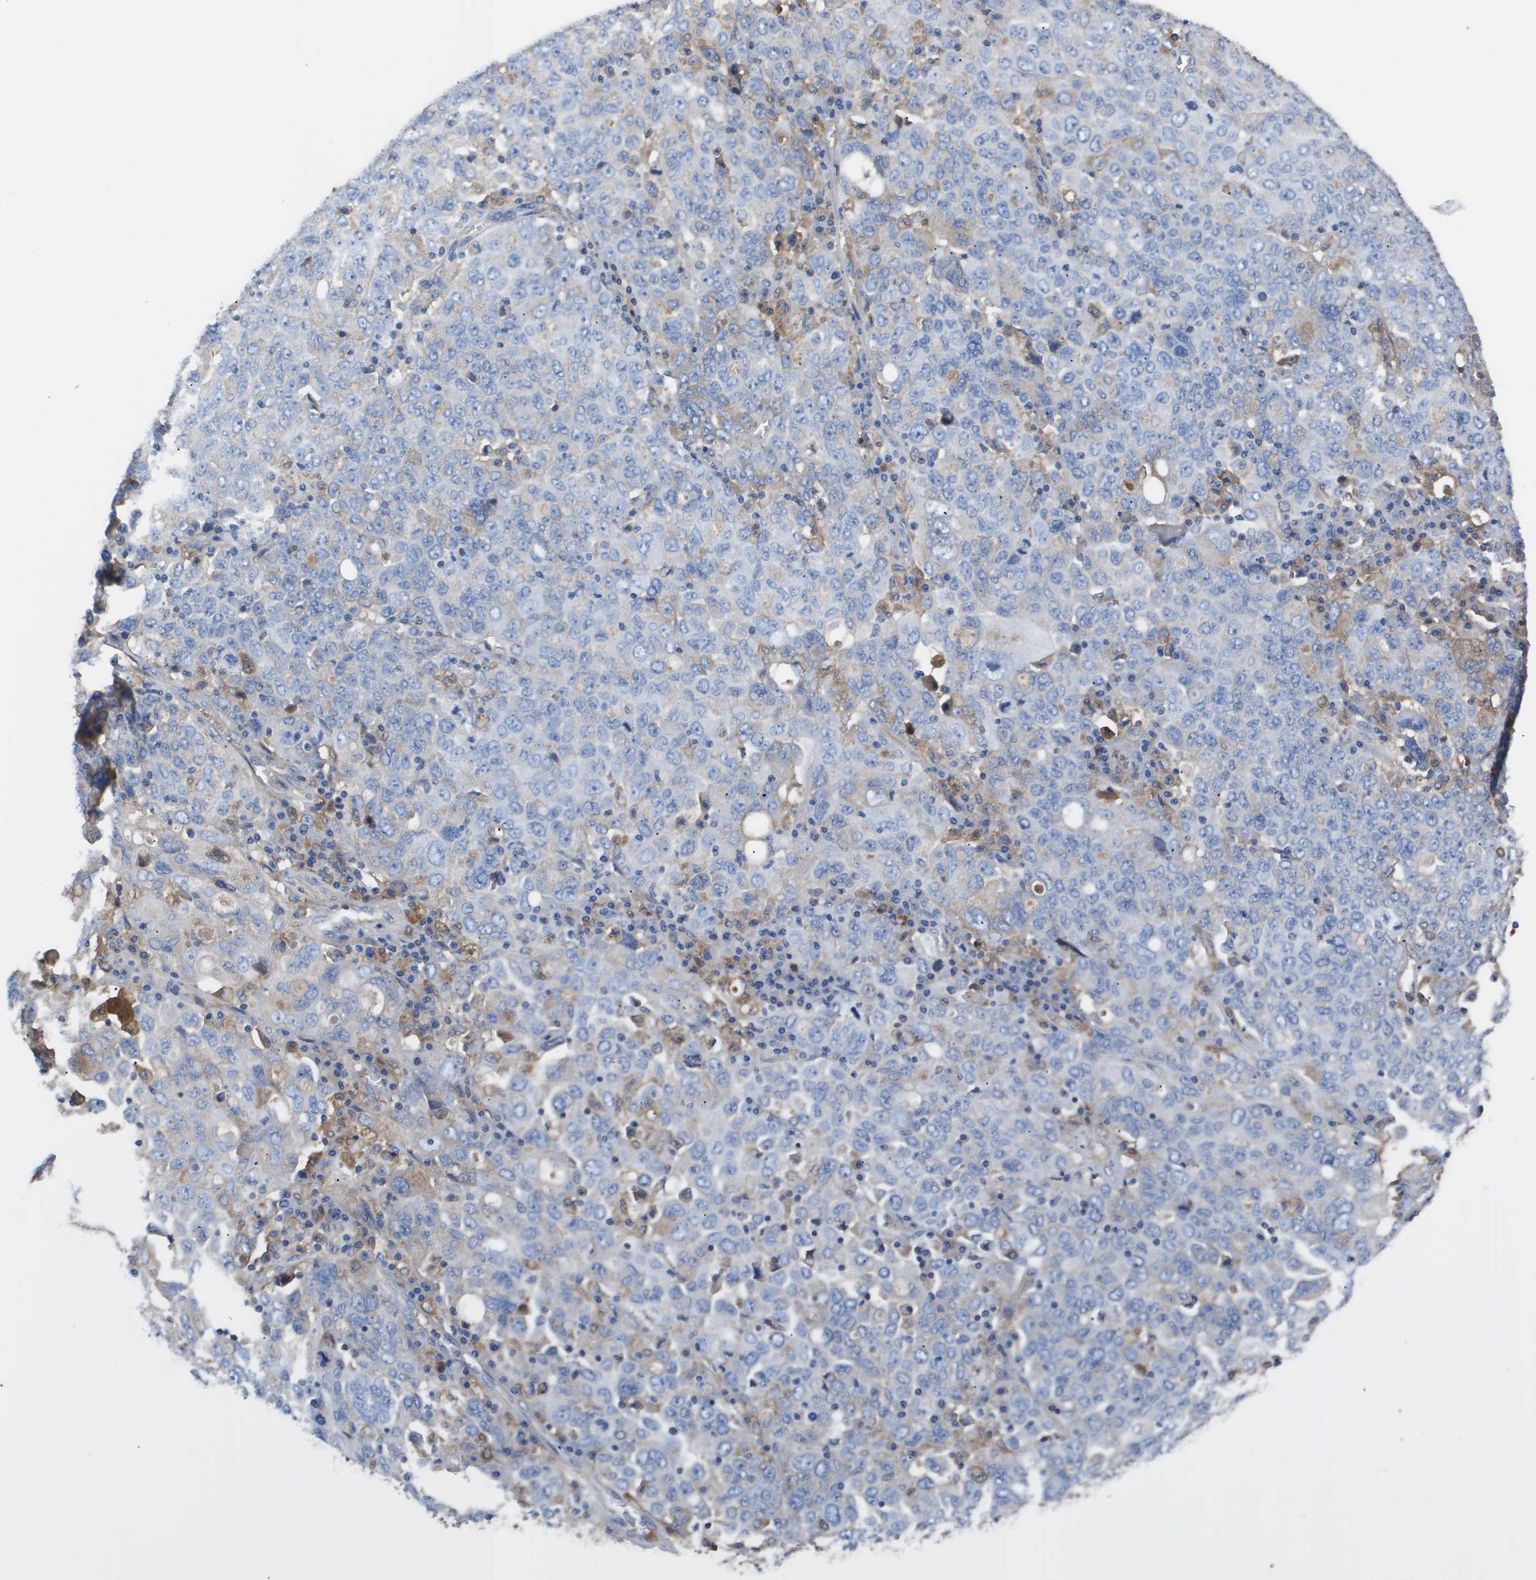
{"staining": {"intensity": "negative", "quantity": "none", "location": "none"}, "tissue": "ovarian cancer", "cell_type": "Tumor cells", "image_type": "cancer", "snomed": [{"axis": "morphology", "description": "Carcinoma, endometroid"}, {"axis": "topography", "description": "Ovary"}], "caption": "The photomicrograph shows no staining of tumor cells in ovarian endometroid carcinoma.", "gene": "SERPINA6", "patient": {"sex": "female", "age": 62}}